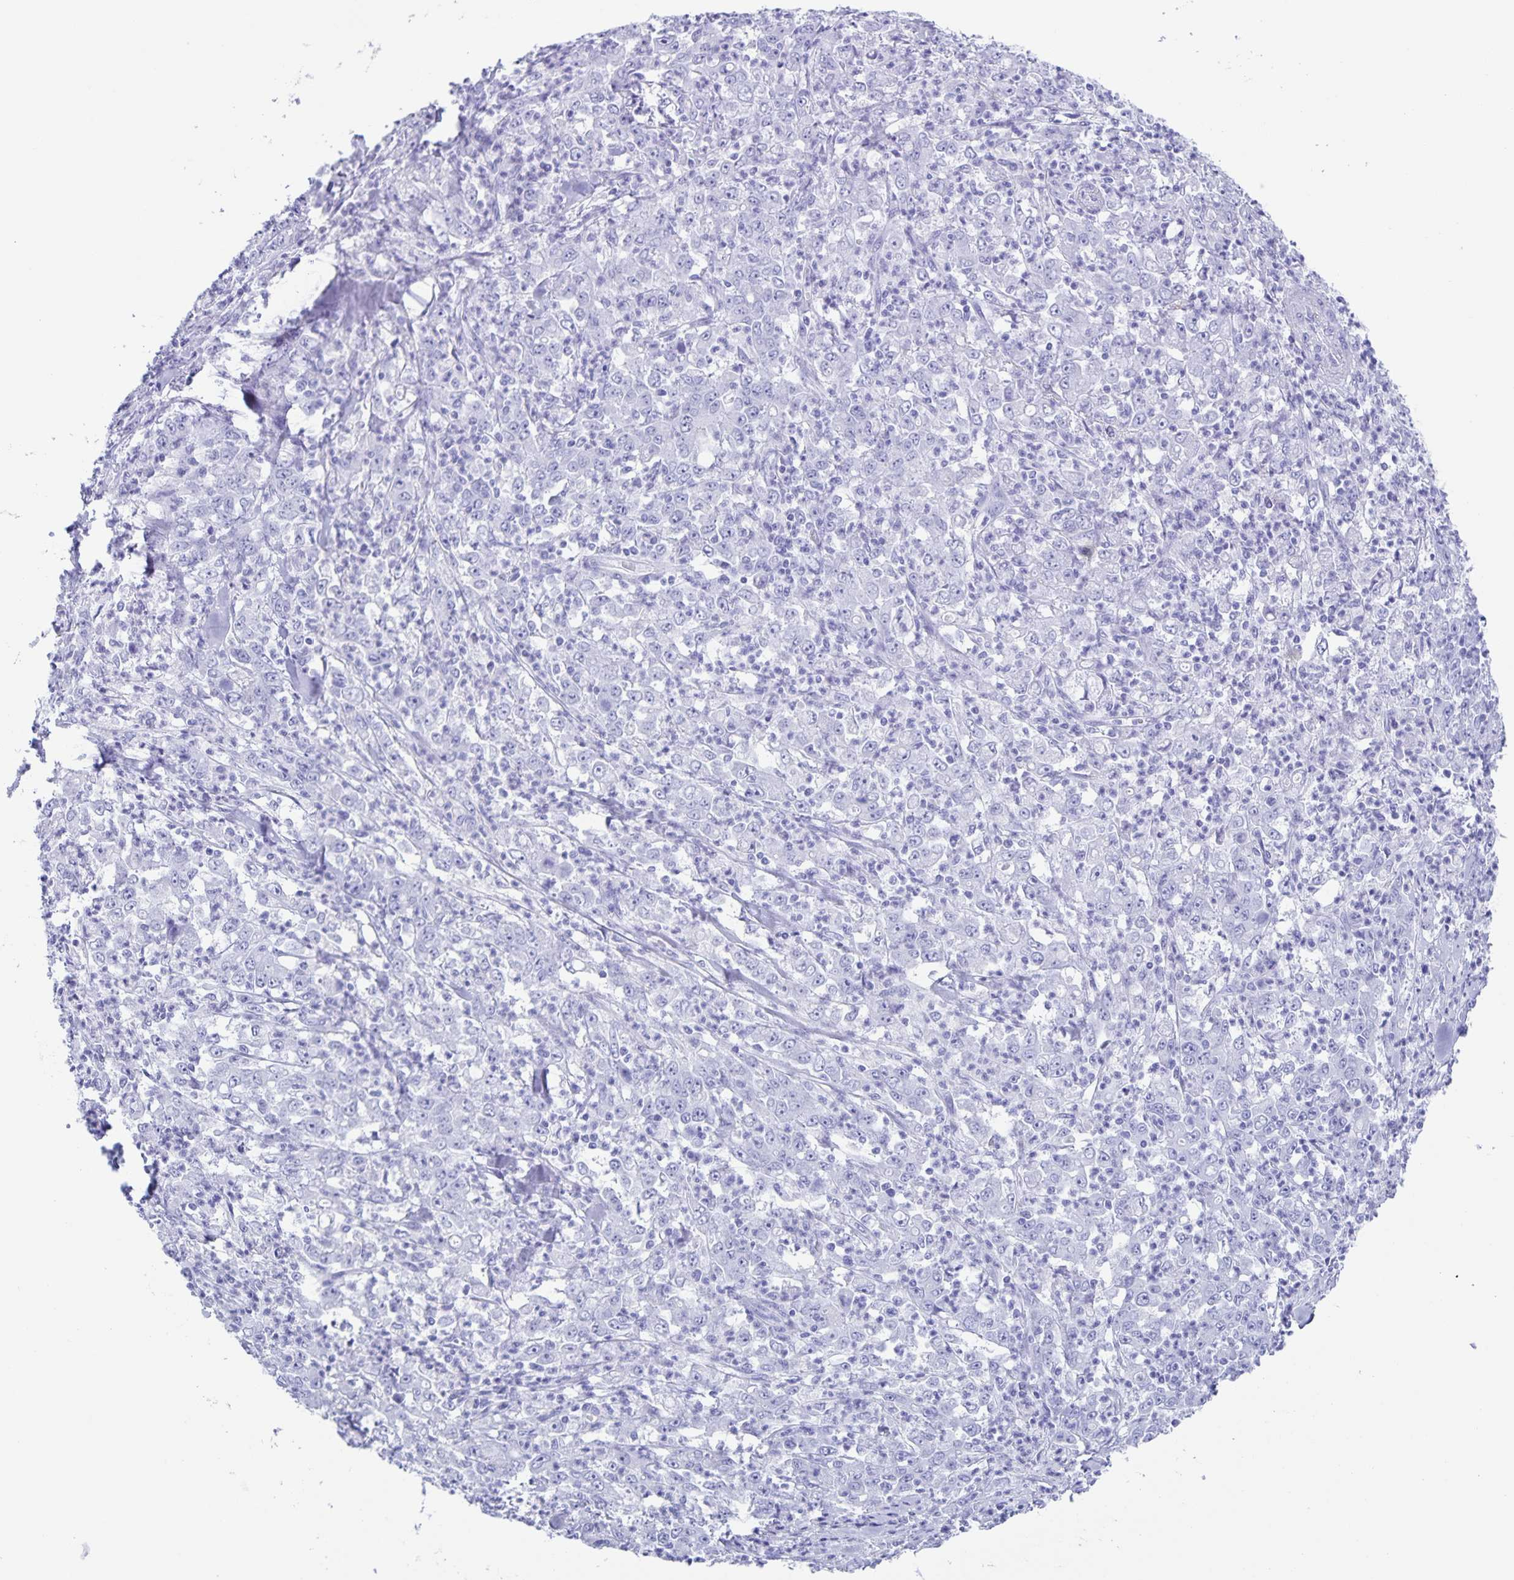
{"staining": {"intensity": "negative", "quantity": "none", "location": "none"}, "tissue": "stomach cancer", "cell_type": "Tumor cells", "image_type": "cancer", "snomed": [{"axis": "morphology", "description": "Adenocarcinoma, NOS"}, {"axis": "topography", "description": "Stomach, lower"}], "caption": "DAB immunohistochemical staining of adenocarcinoma (stomach) exhibits no significant staining in tumor cells.", "gene": "AQP4", "patient": {"sex": "female", "age": 71}}